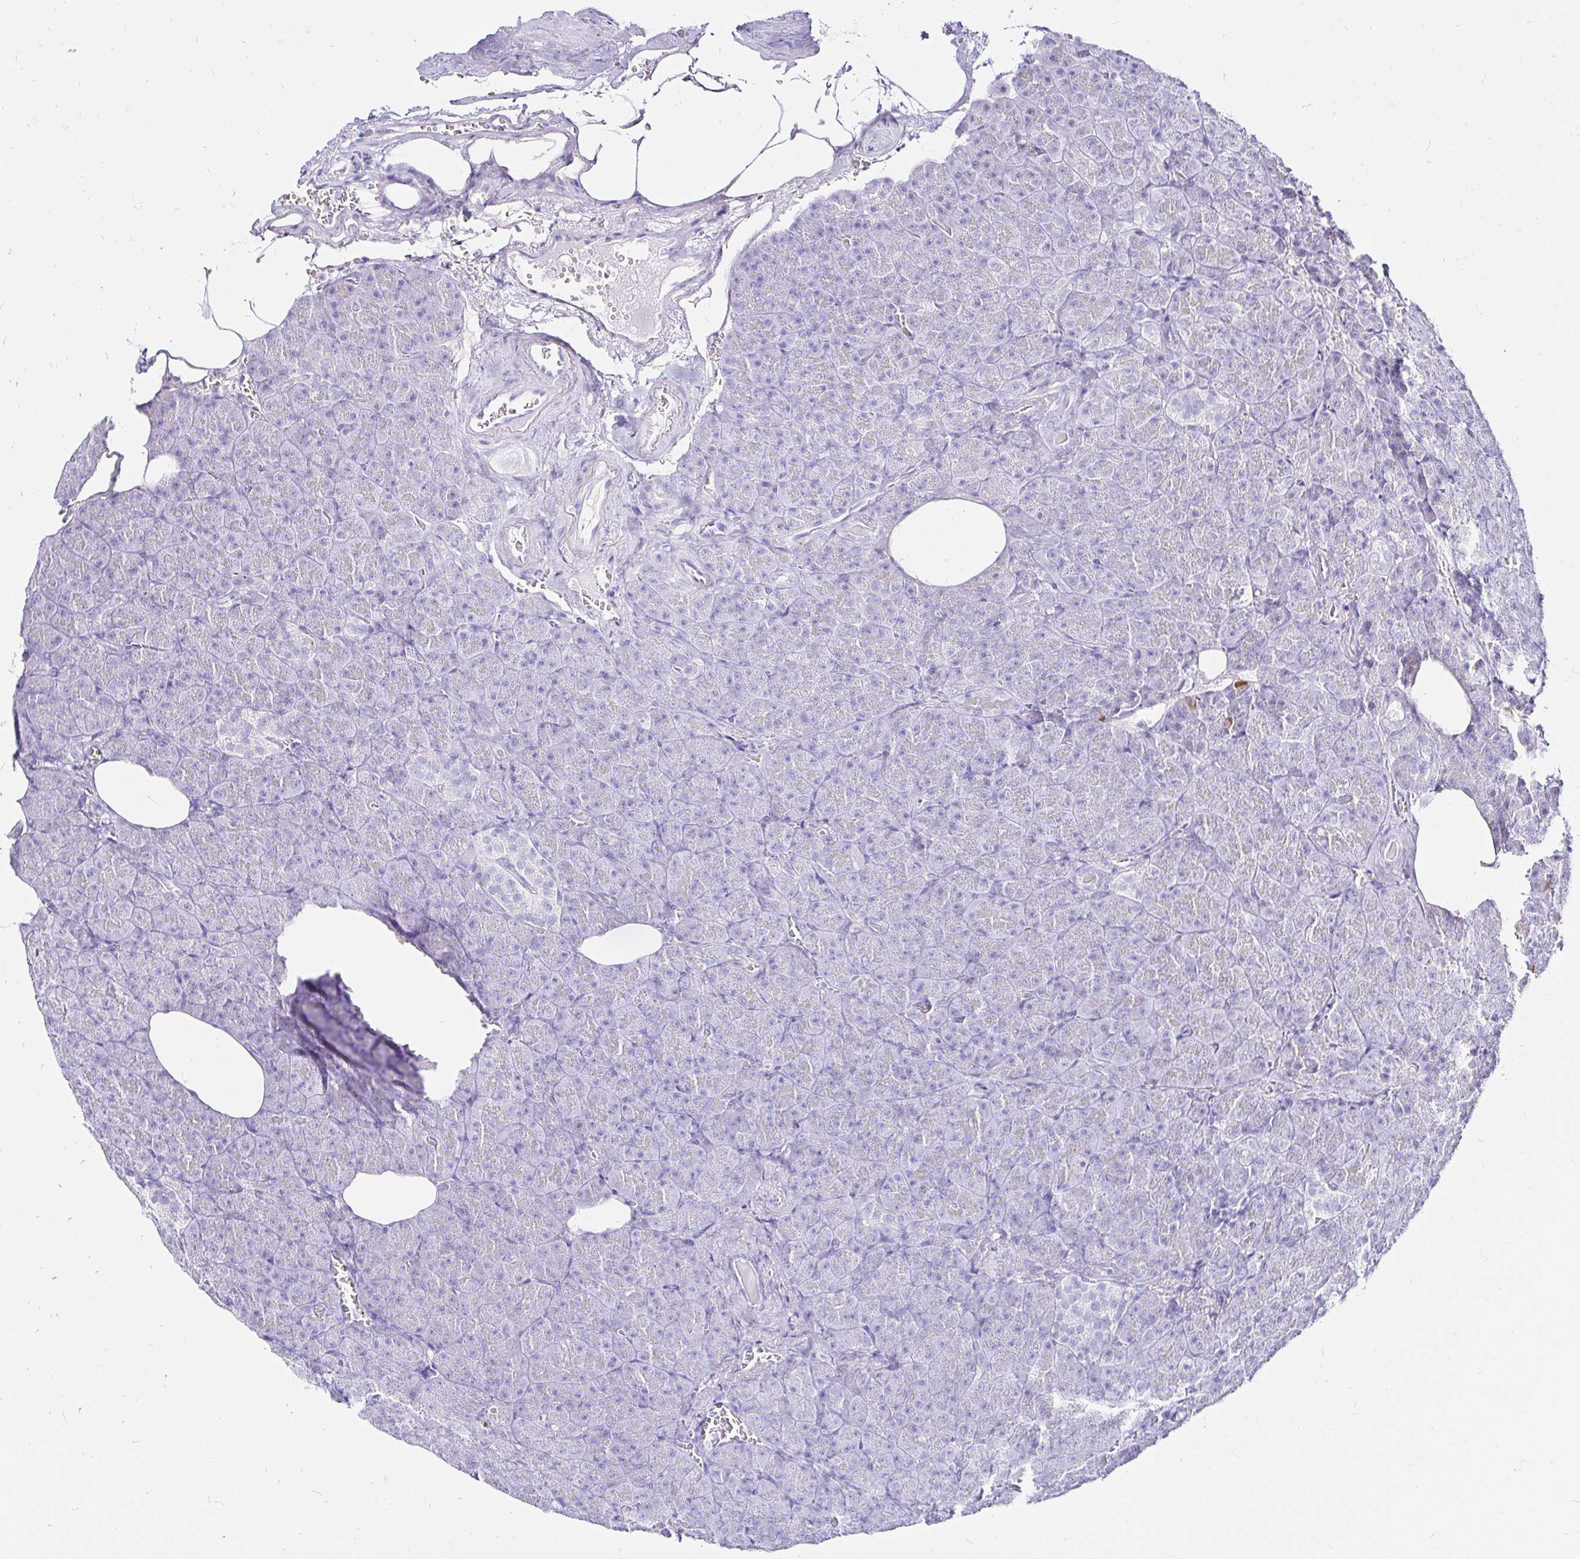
{"staining": {"intensity": "negative", "quantity": "none", "location": "none"}, "tissue": "pancreas", "cell_type": "Exocrine glandular cells", "image_type": "normal", "snomed": [{"axis": "morphology", "description": "Normal tissue, NOS"}, {"axis": "topography", "description": "Pancreas"}], "caption": "An image of pancreas stained for a protein exhibits no brown staining in exocrine glandular cells.", "gene": "ZNF432", "patient": {"sex": "female", "age": 74}}